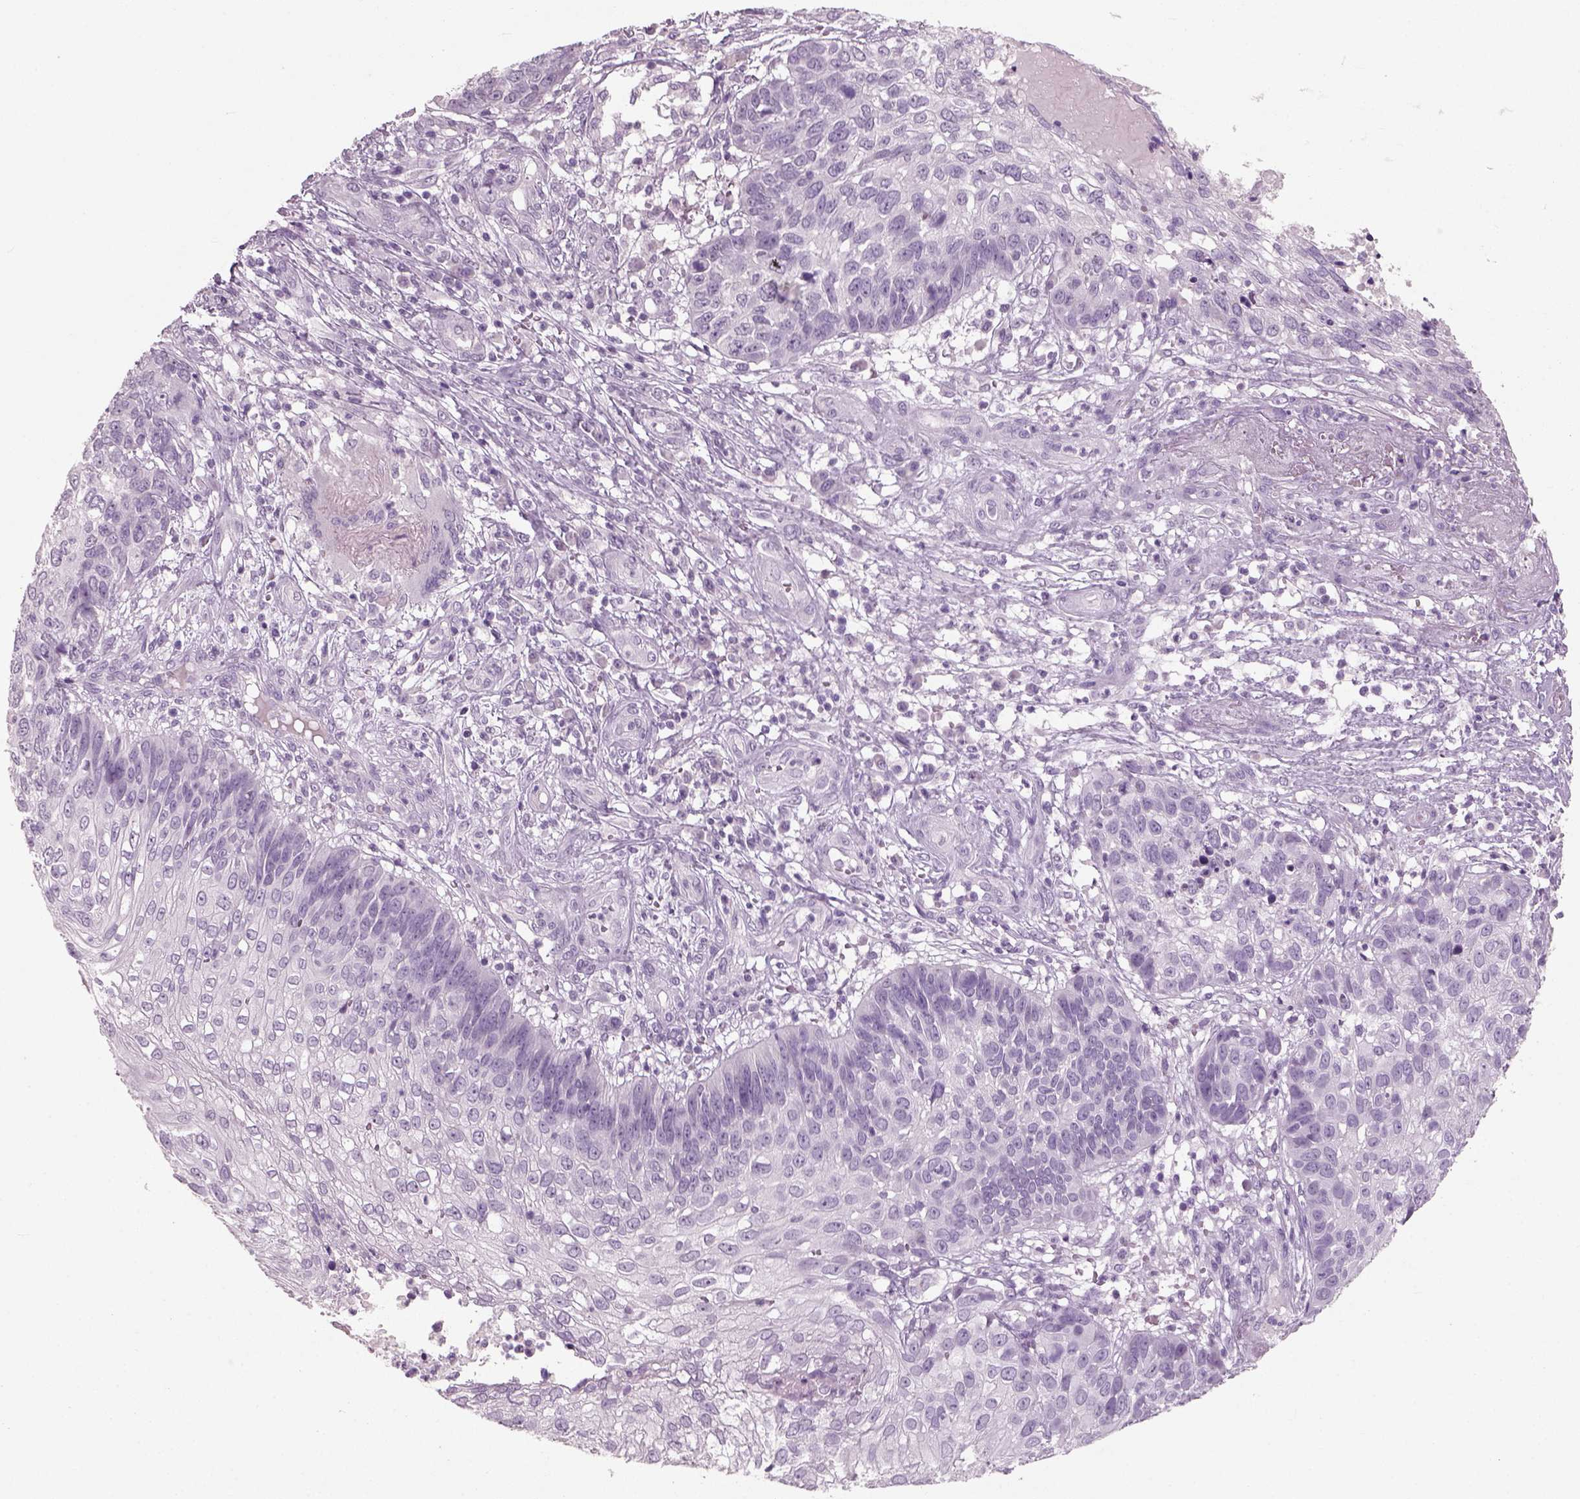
{"staining": {"intensity": "negative", "quantity": "none", "location": "none"}, "tissue": "skin cancer", "cell_type": "Tumor cells", "image_type": "cancer", "snomed": [{"axis": "morphology", "description": "Squamous cell carcinoma, NOS"}, {"axis": "topography", "description": "Skin"}], "caption": "The image displays no significant expression in tumor cells of squamous cell carcinoma (skin).", "gene": "SLC6A2", "patient": {"sex": "male", "age": 92}}